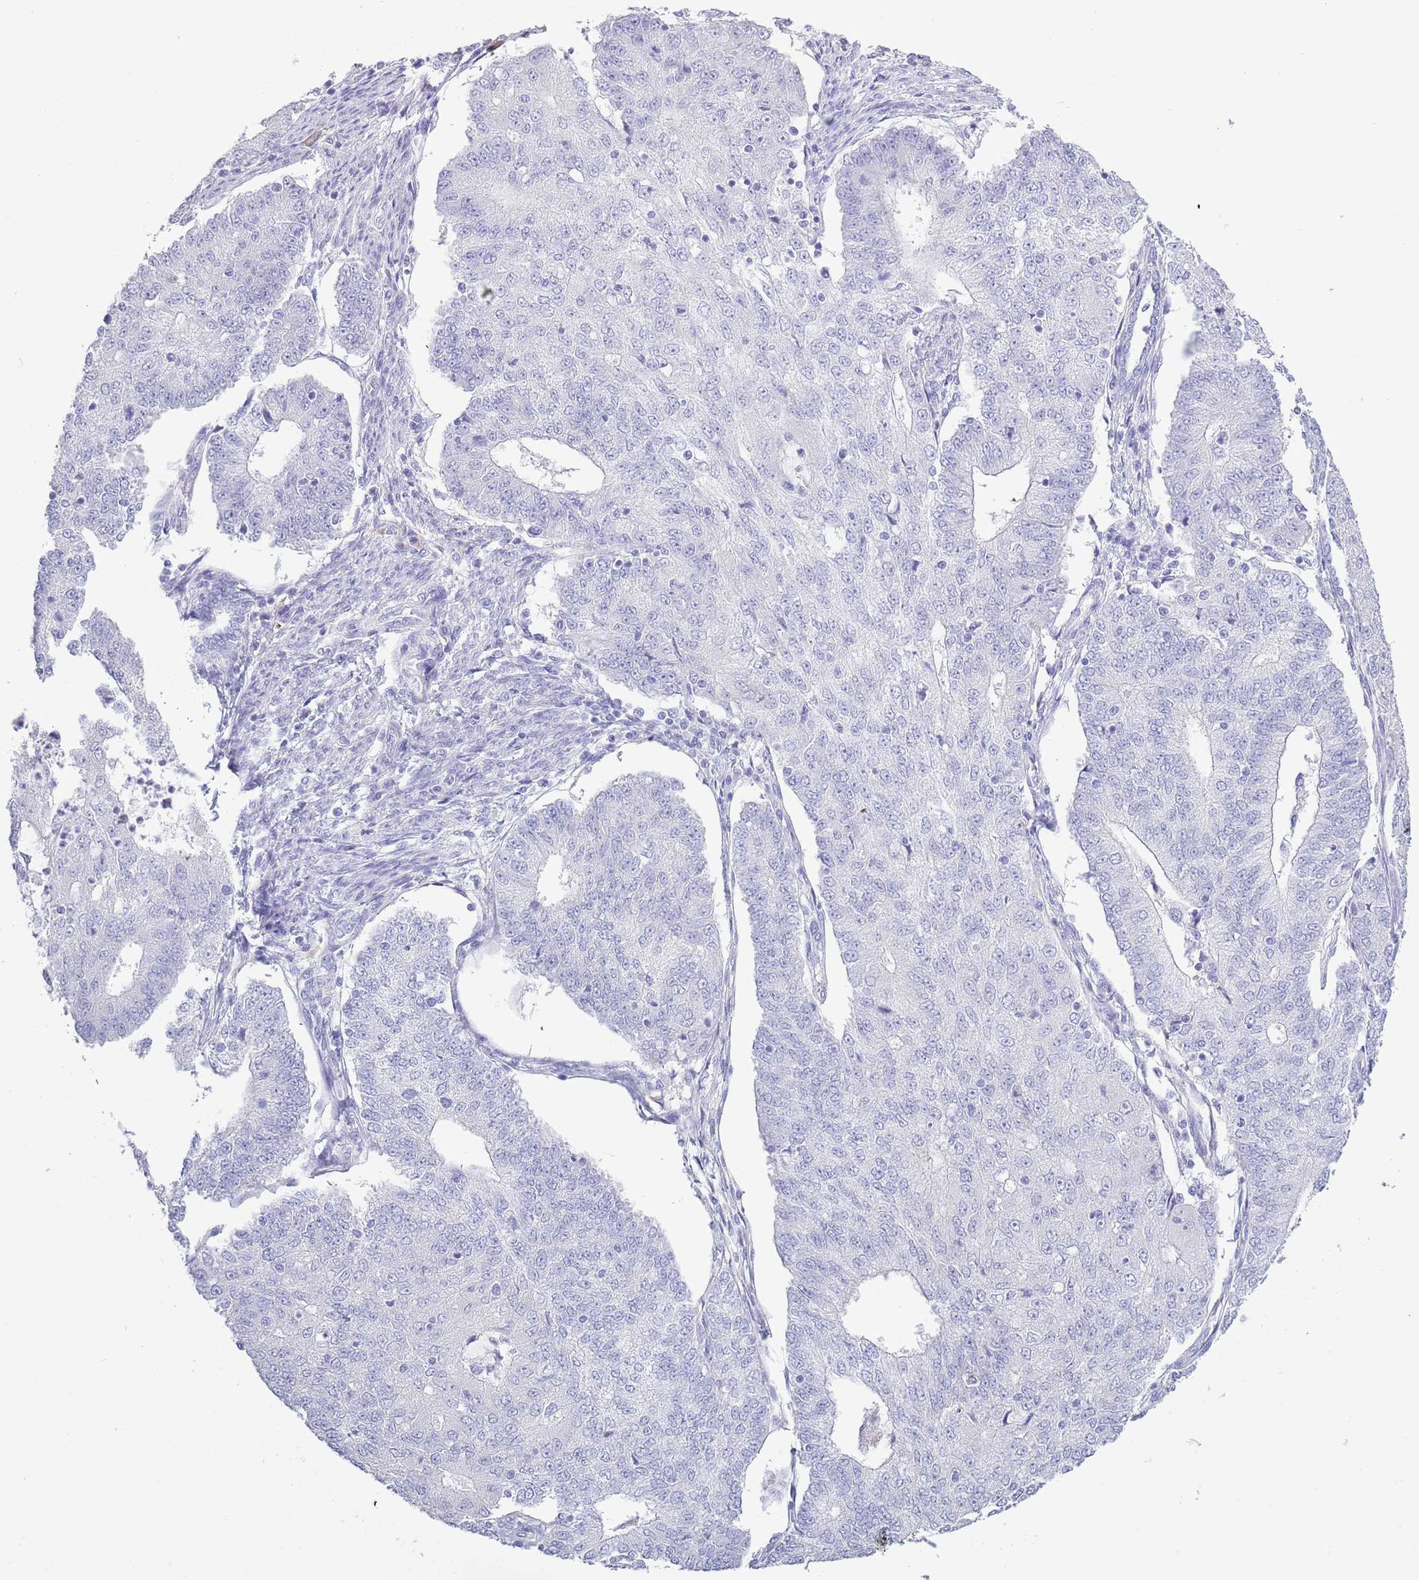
{"staining": {"intensity": "negative", "quantity": "none", "location": "none"}, "tissue": "endometrial cancer", "cell_type": "Tumor cells", "image_type": "cancer", "snomed": [{"axis": "morphology", "description": "Adenocarcinoma, NOS"}, {"axis": "topography", "description": "Endometrium"}], "caption": "Immunohistochemical staining of endometrial cancer exhibits no significant staining in tumor cells.", "gene": "ACR", "patient": {"sex": "female", "age": 56}}